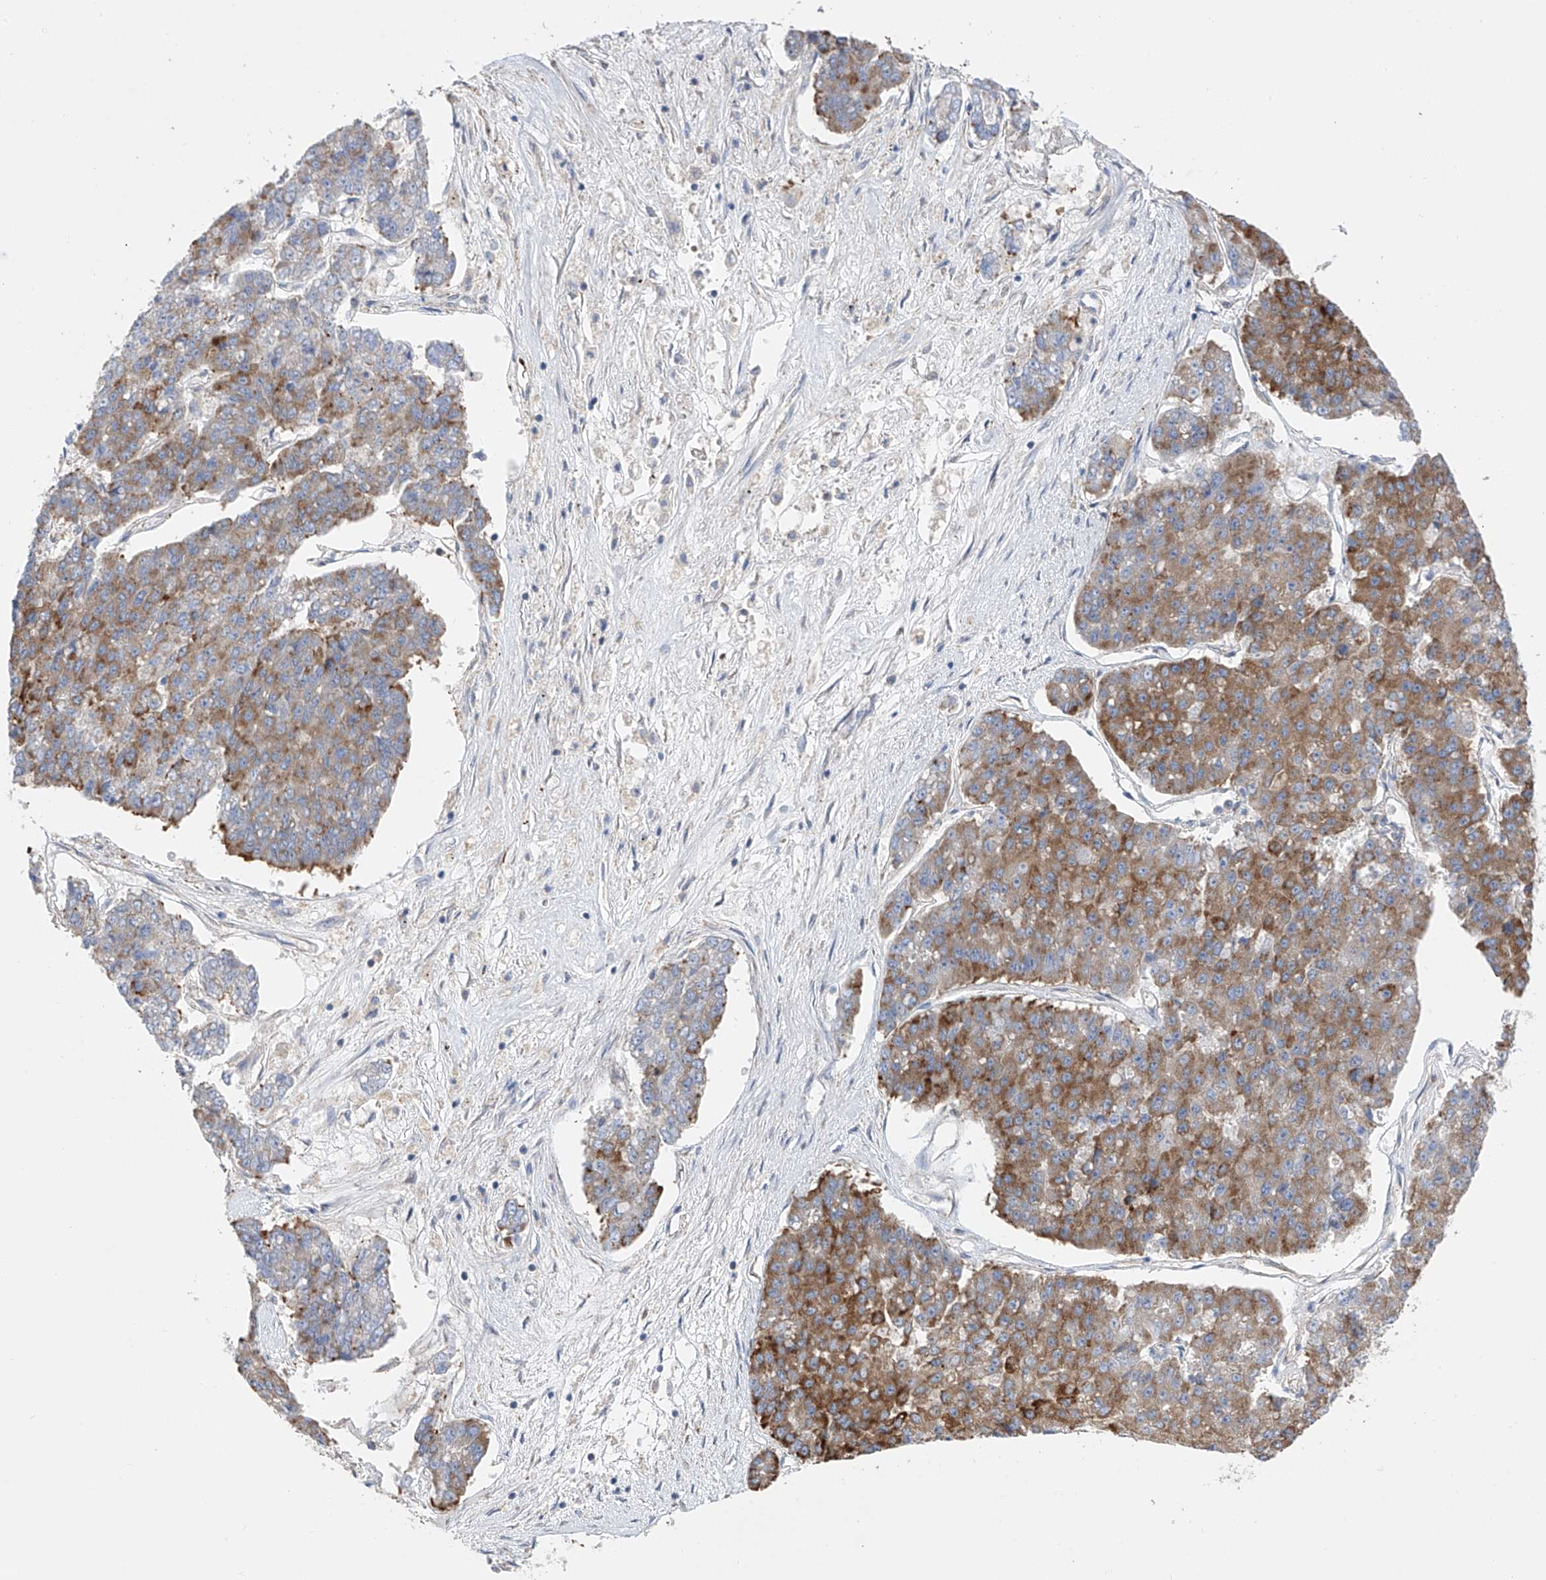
{"staining": {"intensity": "moderate", "quantity": ">75%", "location": "cytoplasmic/membranous"}, "tissue": "pancreatic cancer", "cell_type": "Tumor cells", "image_type": "cancer", "snomed": [{"axis": "morphology", "description": "Adenocarcinoma, NOS"}, {"axis": "topography", "description": "Pancreas"}], "caption": "DAB immunohistochemical staining of human adenocarcinoma (pancreatic) reveals moderate cytoplasmic/membranous protein positivity in about >75% of tumor cells. (DAB (3,3'-diaminobenzidine) = brown stain, brightfield microscopy at high magnification).", "gene": "NFATC4", "patient": {"sex": "male", "age": 50}}